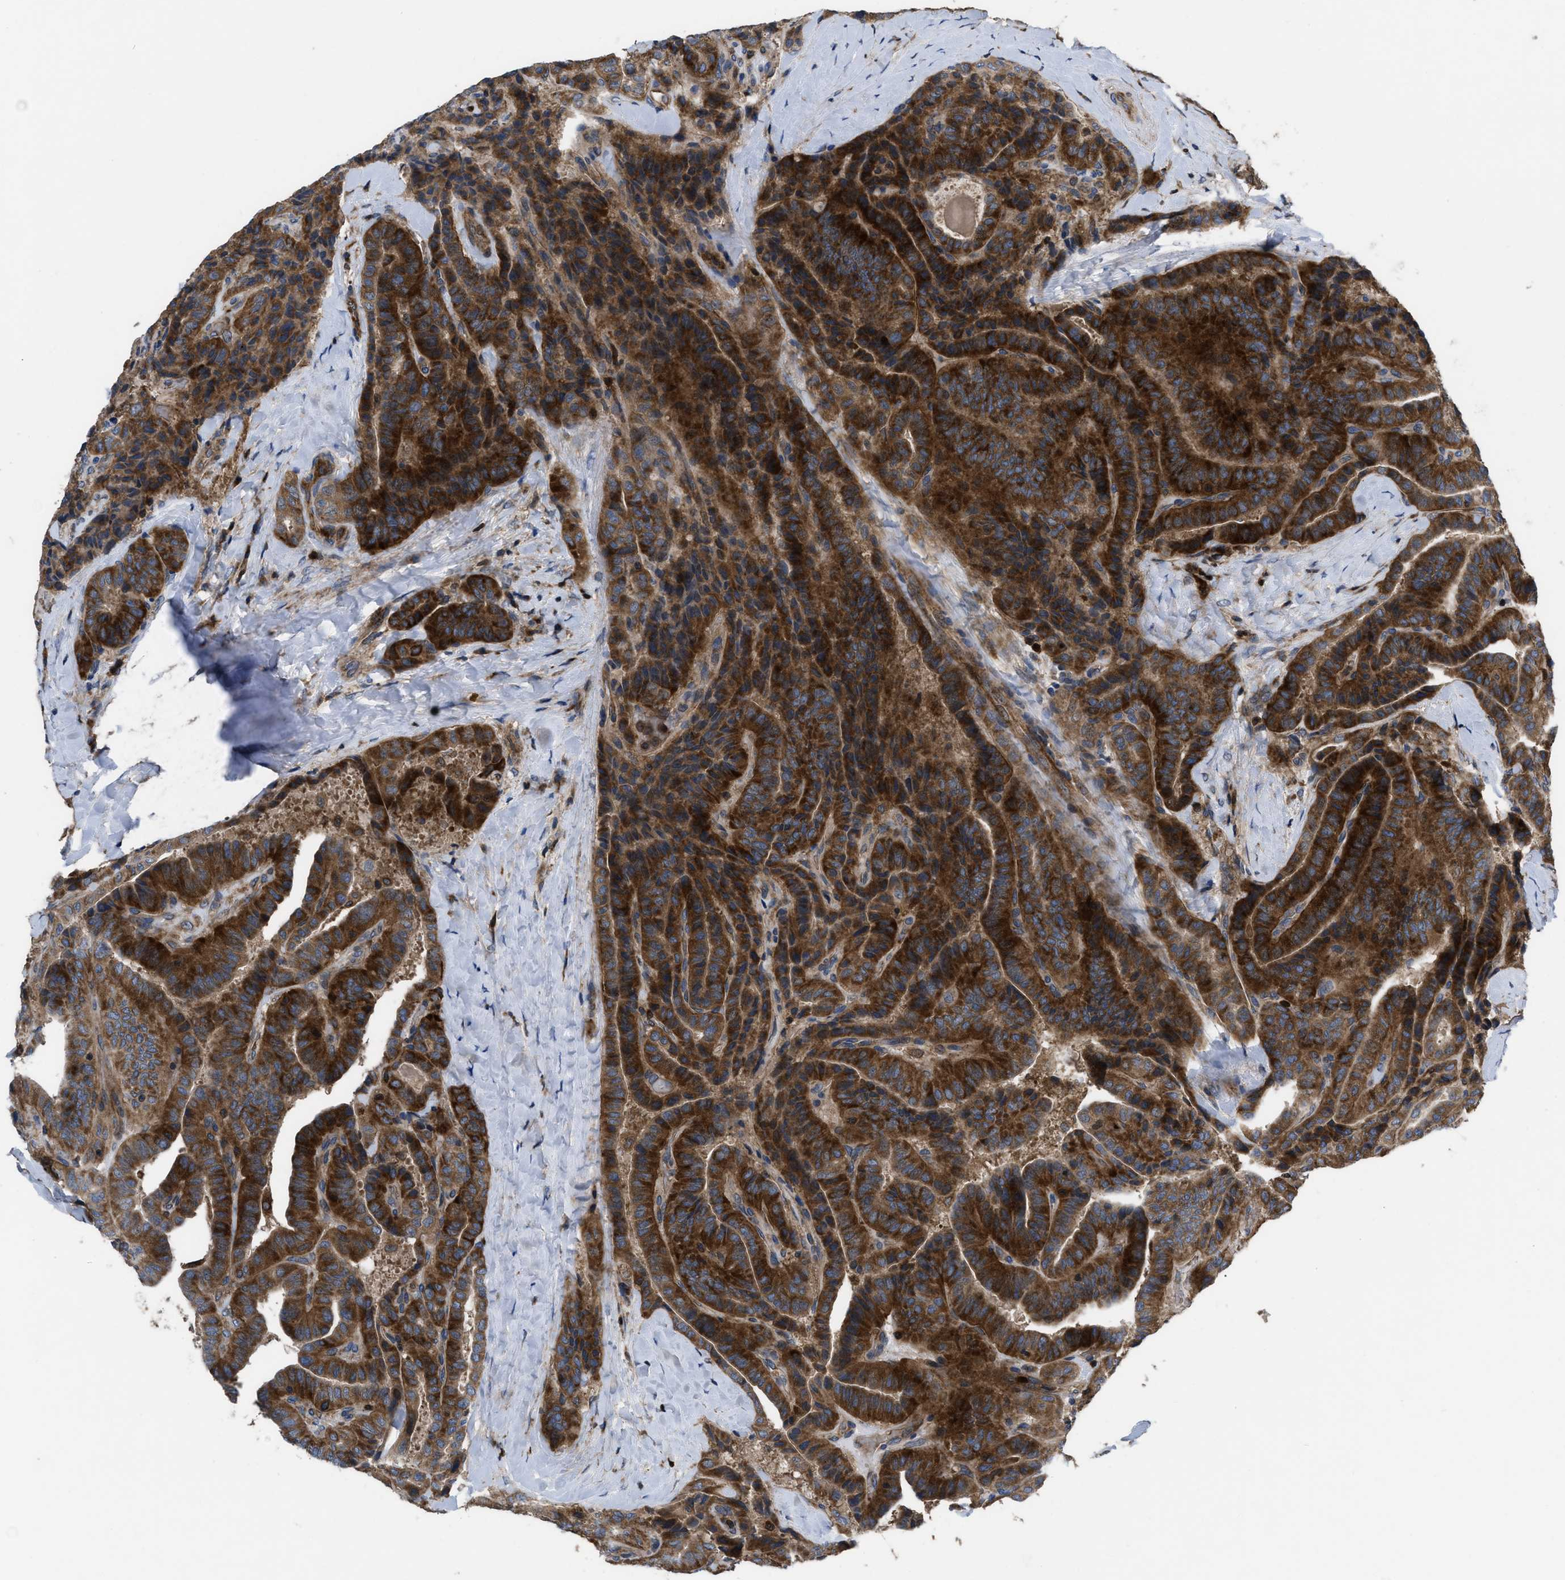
{"staining": {"intensity": "strong", "quantity": ">75%", "location": "cytoplasmic/membranous"}, "tissue": "thyroid cancer", "cell_type": "Tumor cells", "image_type": "cancer", "snomed": [{"axis": "morphology", "description": "Papillary adenocarcinoma, NOS"}, {"axis": "topography", "description": "Thyroid gland"}], "caption": "Thyroid cancer stained with immunohistochemistry displays strong cytoplasmic/membranous positivity in approximately >75% of tumor cells.", "gene": "YBEY", "patient": {"sex": "male", "age": 77}}